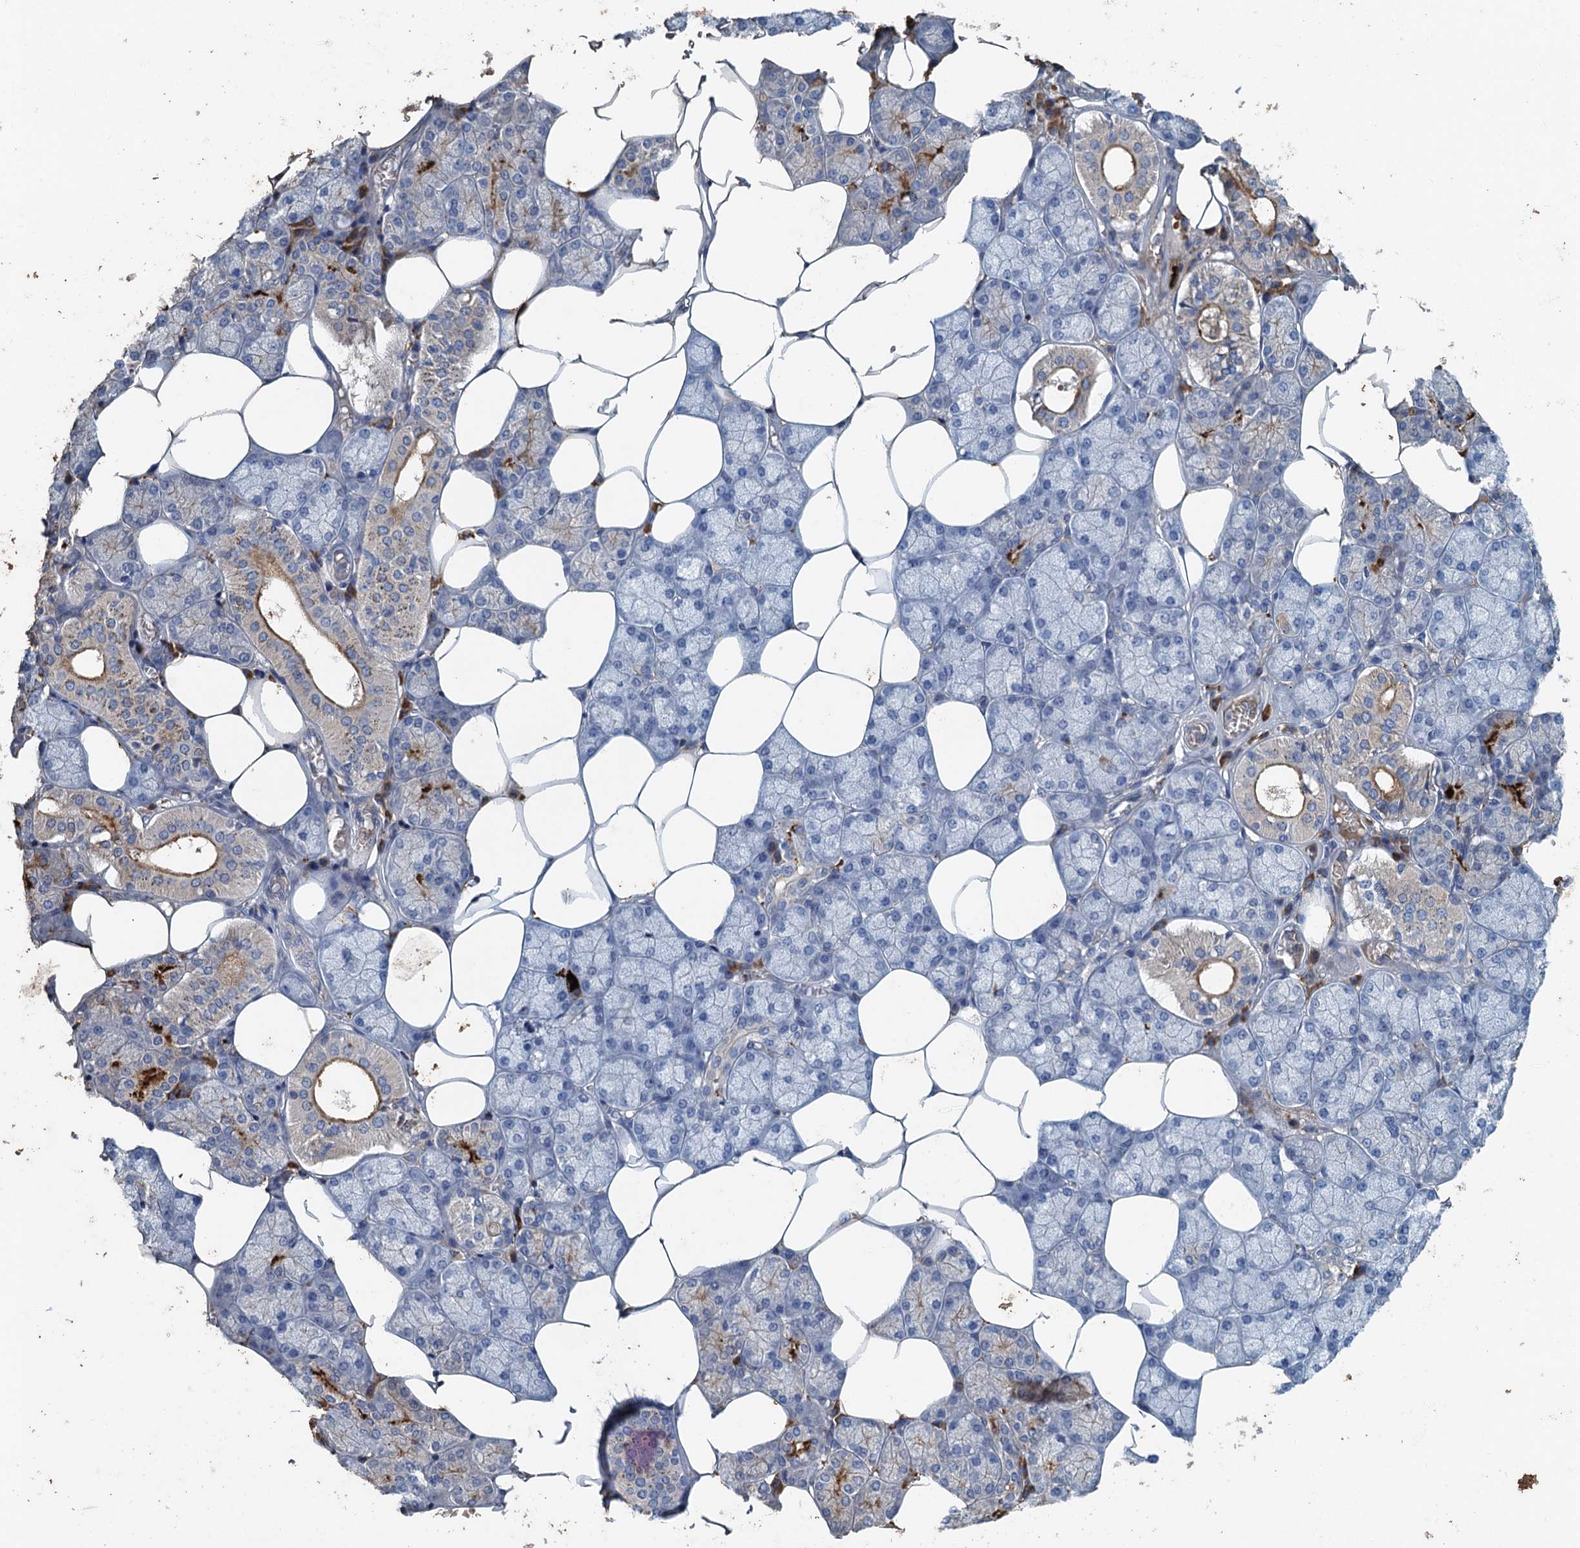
{"staining": {"intensity": "weak", "quantity": "<25%", "location": "cytoplasmic/membranous"}, "tissue": "salivary gland", "cell_type": "Glandular cells", "image_type": "normal", "snomed": [{"axis": "morphology", "description": "Normal tissue, NOS"}, {"axis": "topography", "description": "Salivary gland"}], "caption": "The image exhibits no significant expression in glandular cells of salivary gland. (Brightfield microscopy of DAB (3,3'-diaminobenzidine) IHC at high magnification).", "gene": "TPCN1", "patient": {"sex": "male", "age": 62}}